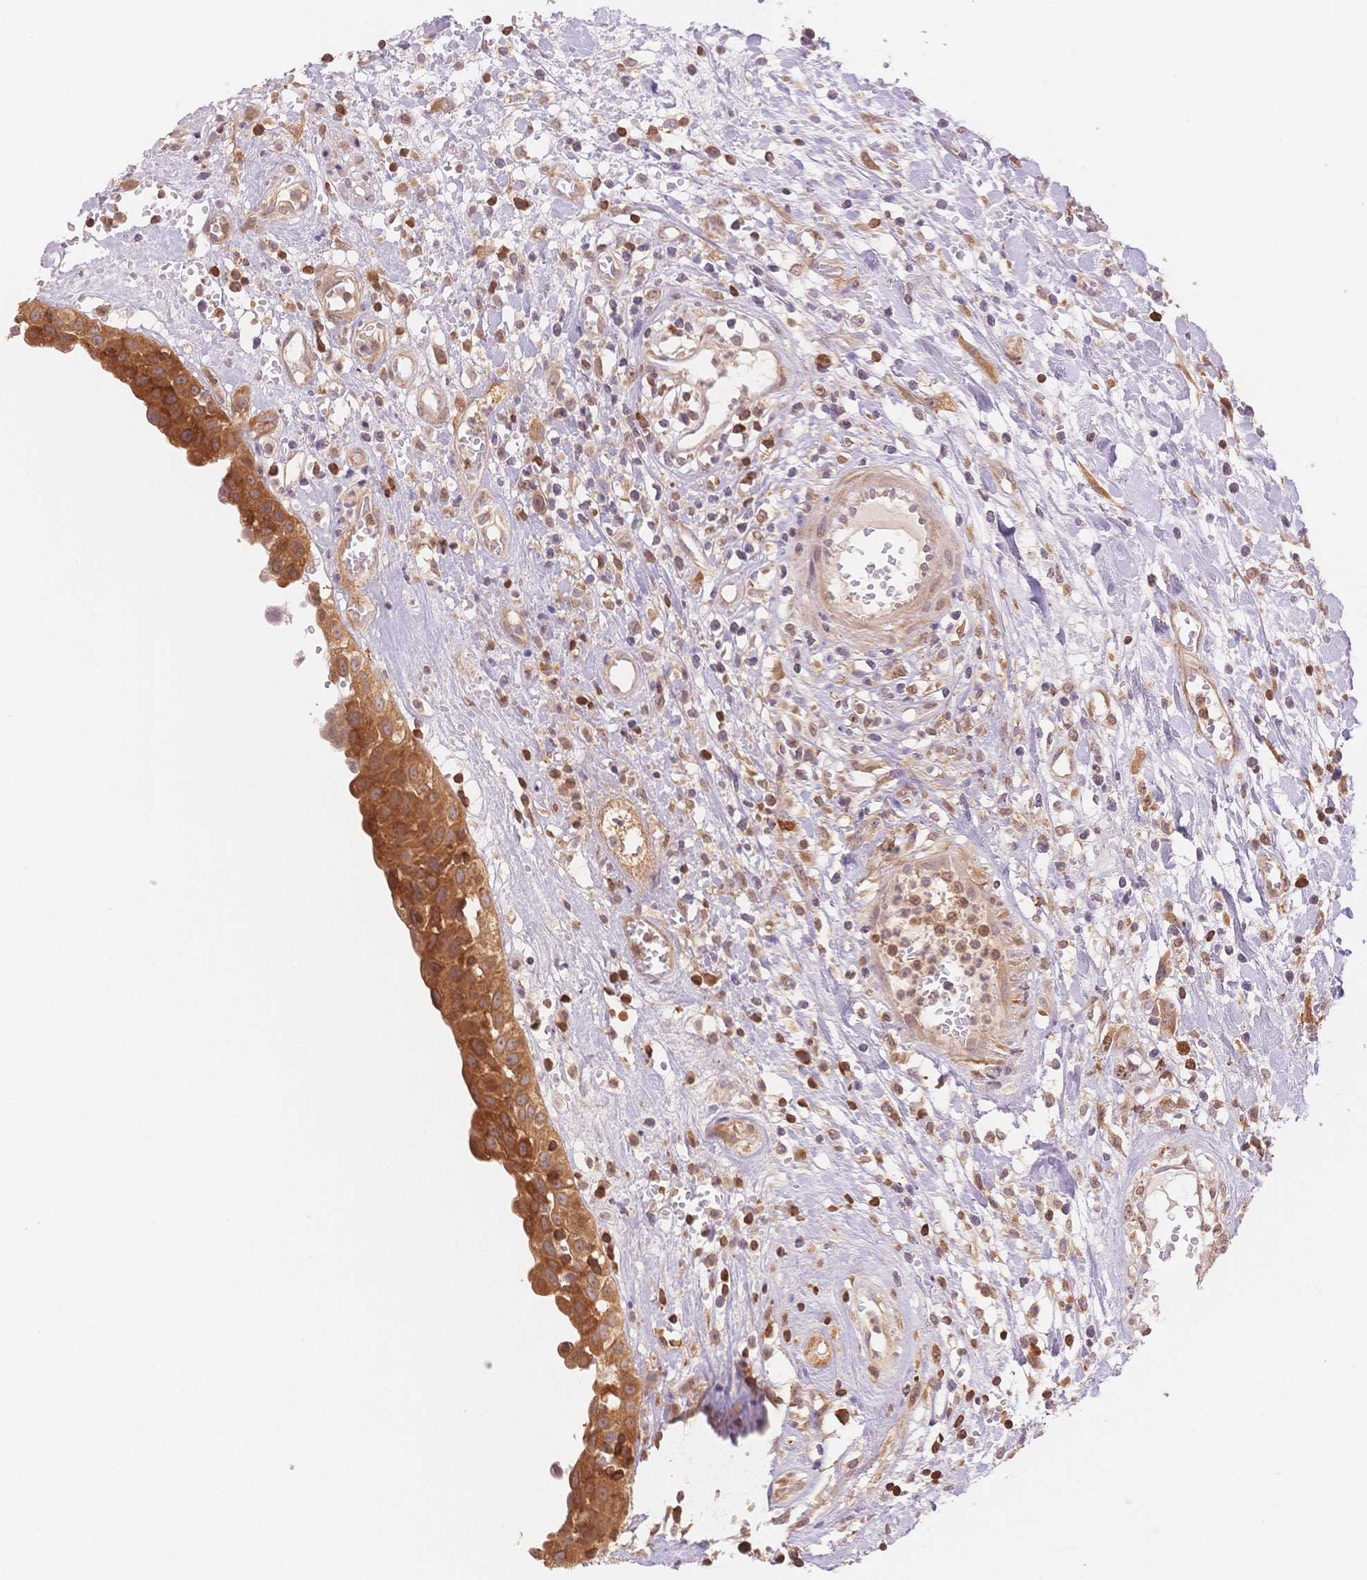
{"staining": {"intensity": "strong", "quantity": ">75%", "location": "cytoplasmic/membranous"}, "tissue": "urinary bladder", "cell_type": "Urothelial cells", "image_type": "normal", "snomed": [{"axis": "morphology", "description": "Normal tissue, NOS"}, {"axis": "topography", "description": "Urinary bladder"}], "caption": "The micrograph exhibits staining of normal urinary bladder, revealing strong cytoplasmic/membranous protein expression (brown color) within urothelial cells. Immunohistochemistry stains the protein in brown and the nuclei are stained blue.", "gene": "STK39", "patient": {"sex": "male", "age": 64}}